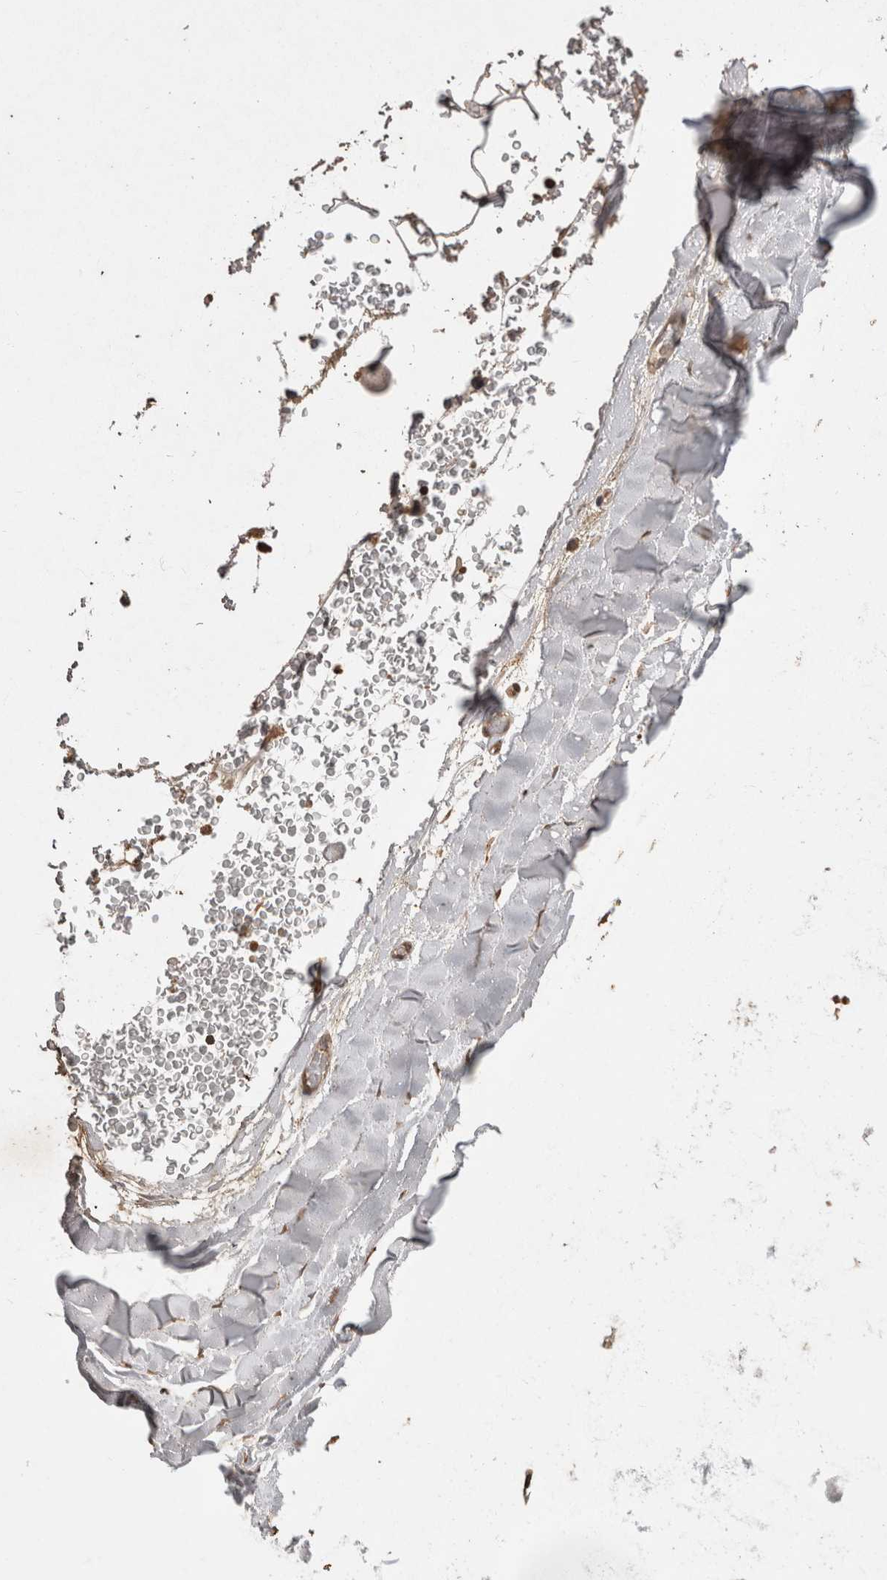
{"staining": {"intensity": "moderate", "quantity": ">75%", "location": "cytoplasmic/membranous"}, "tissue": "adipose tissue", "cell_type": "Adipocytes", "image_type": "normal", "snomed": [{"axis": "morphology", "description": "Normal tissue, NOS"}, {"axis": "topography", "description": "Bronchus"}], "caption": "Adipose tissue stained with immunohistochemistry (IHC) exhibits moderate cytoplasmic/membranous positivity in about >75% of adipocytes. (IHC, brightfield microscopy, high magnification).", "gene": "SOCS5", "patient": {"sex": "male", "age": 66}}